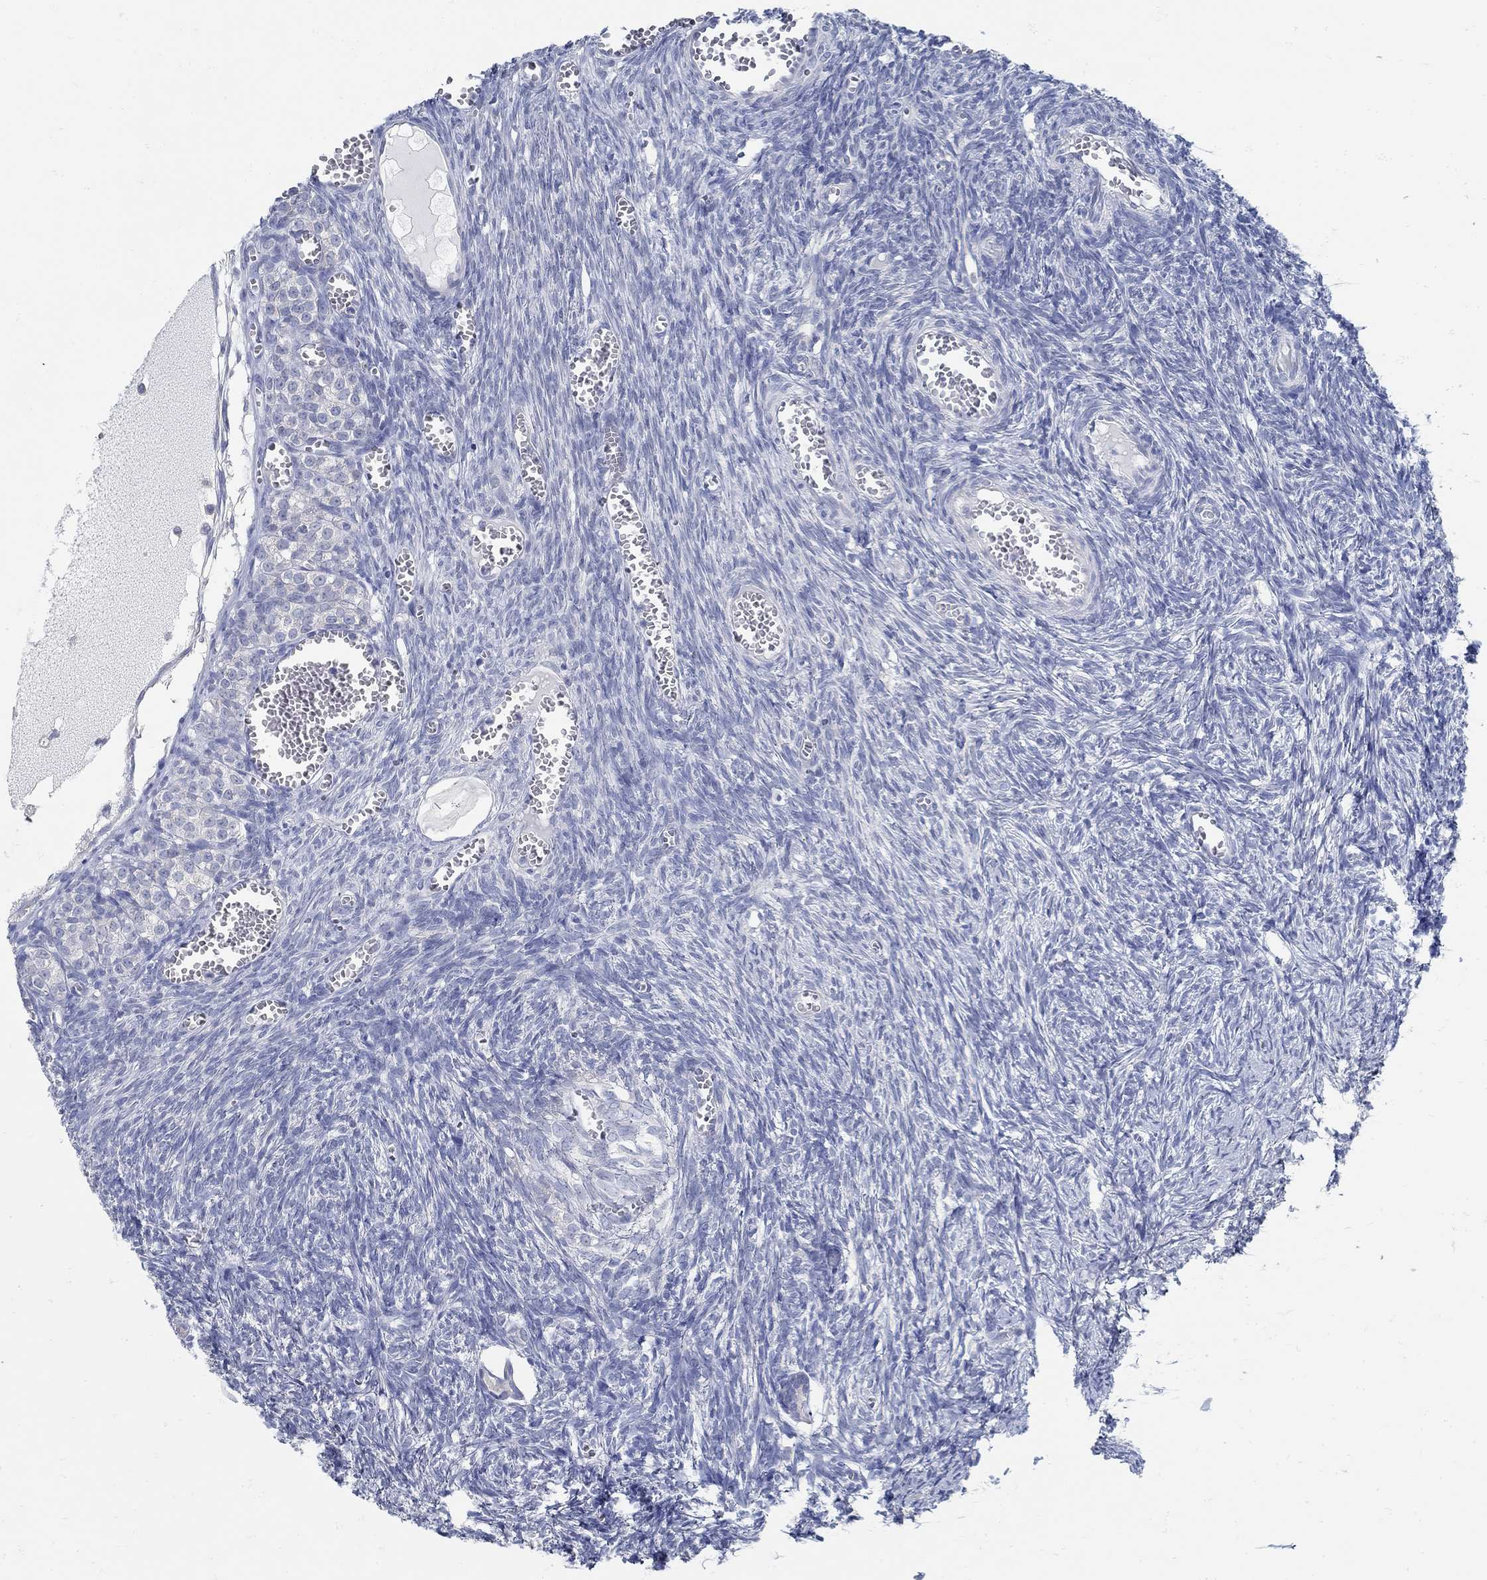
{"staining": {"intensity": "negative", "quantity": "none", "location": "none"}, "tissue": "ovary", "cell_type": "Follicle cells", "image_type": "normal", "snomed": [{"axis": "morphology", "description": "Normal tissue, NOS"}, {"axis": "topography", "description": "Ovary"}], "caption": "Immunohistochemistry of normal human ovary reveals no expression in follicle cells.", "gene": "ZFAND4", "patient": {"sex": "female", "age": 43}}